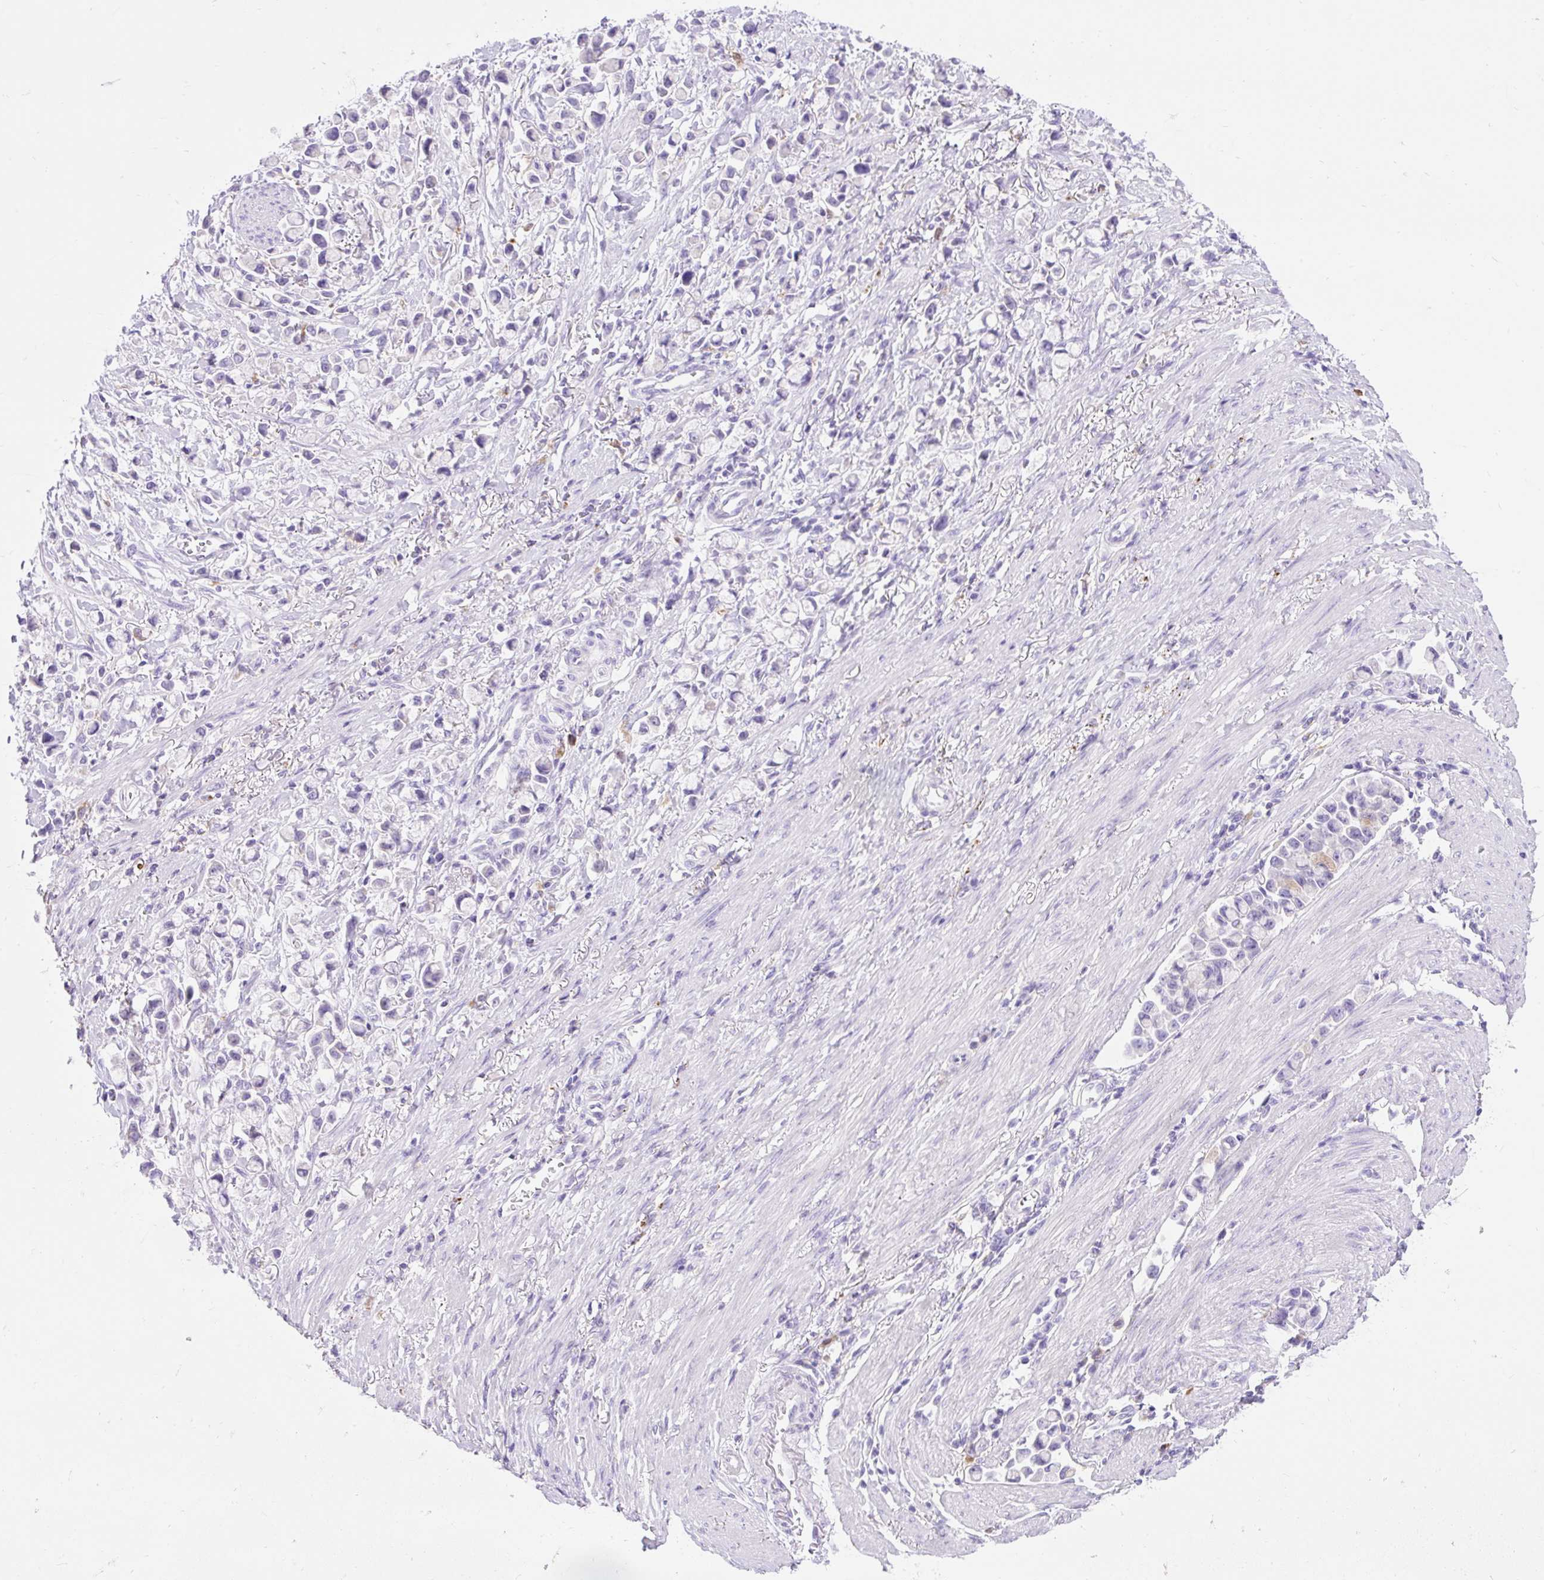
{"staining": {"intensity": "negative", "quantity": "none", "location": "none"}, "tissue": "stomach cancer", "cell_type": "Tumor cells", "image_type": "cancer", "snomed": [{"axis": "morphology", "description": "Adenocarcinoma, NOS"}, {"axis": "topography", "description": "Stomach"}], "caption": "Stomach adenocarcinoma stained for a protein using immunohistochemistry (IHC) demonstrates no expression tumor cells.", "gene": "HEXB", "patient": {"sex": "female", "age": 81}}